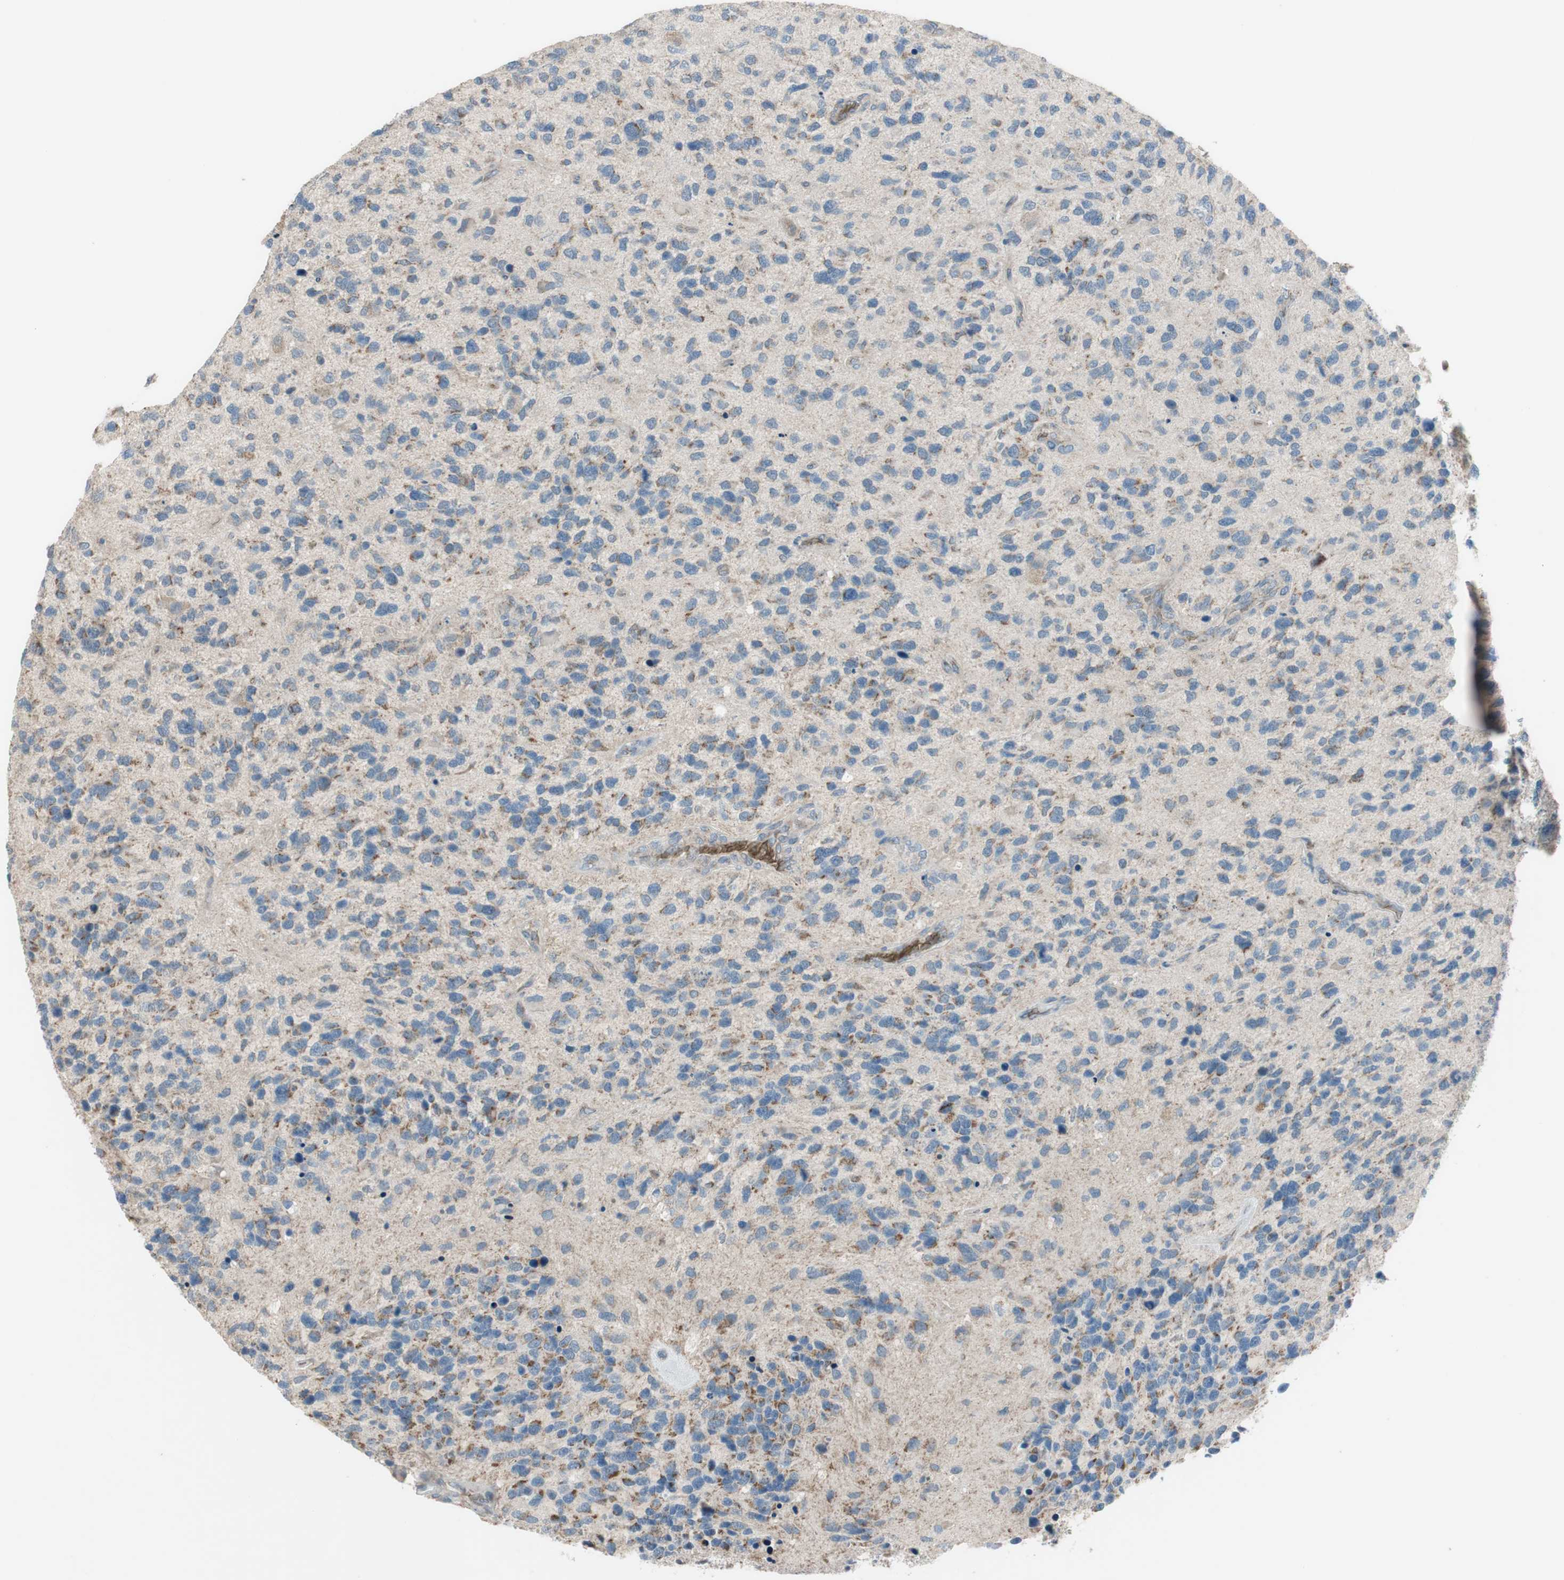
{"staining": {"intensity": "moderate", "quantity": "<25%", "location": "cytoplasmic/membranous"}, "tissue": "glioma", "cell_type": "Tumor cells", "image_type": "cancer", "snomed": [{"axis": "morphology", "description": "Glioma, malignant, High grade"}, {"axis": "topography", "description": "Brain"}], "caption": "Protein staining of malignant high-grade glioma tissue reveals moderate cytoplasmic/membranous staining in approximately <25% of tumor cells. Nuclei are stained in blue.", "gene": "GYPC", "patient": {"sex": "female", "age": 58}}